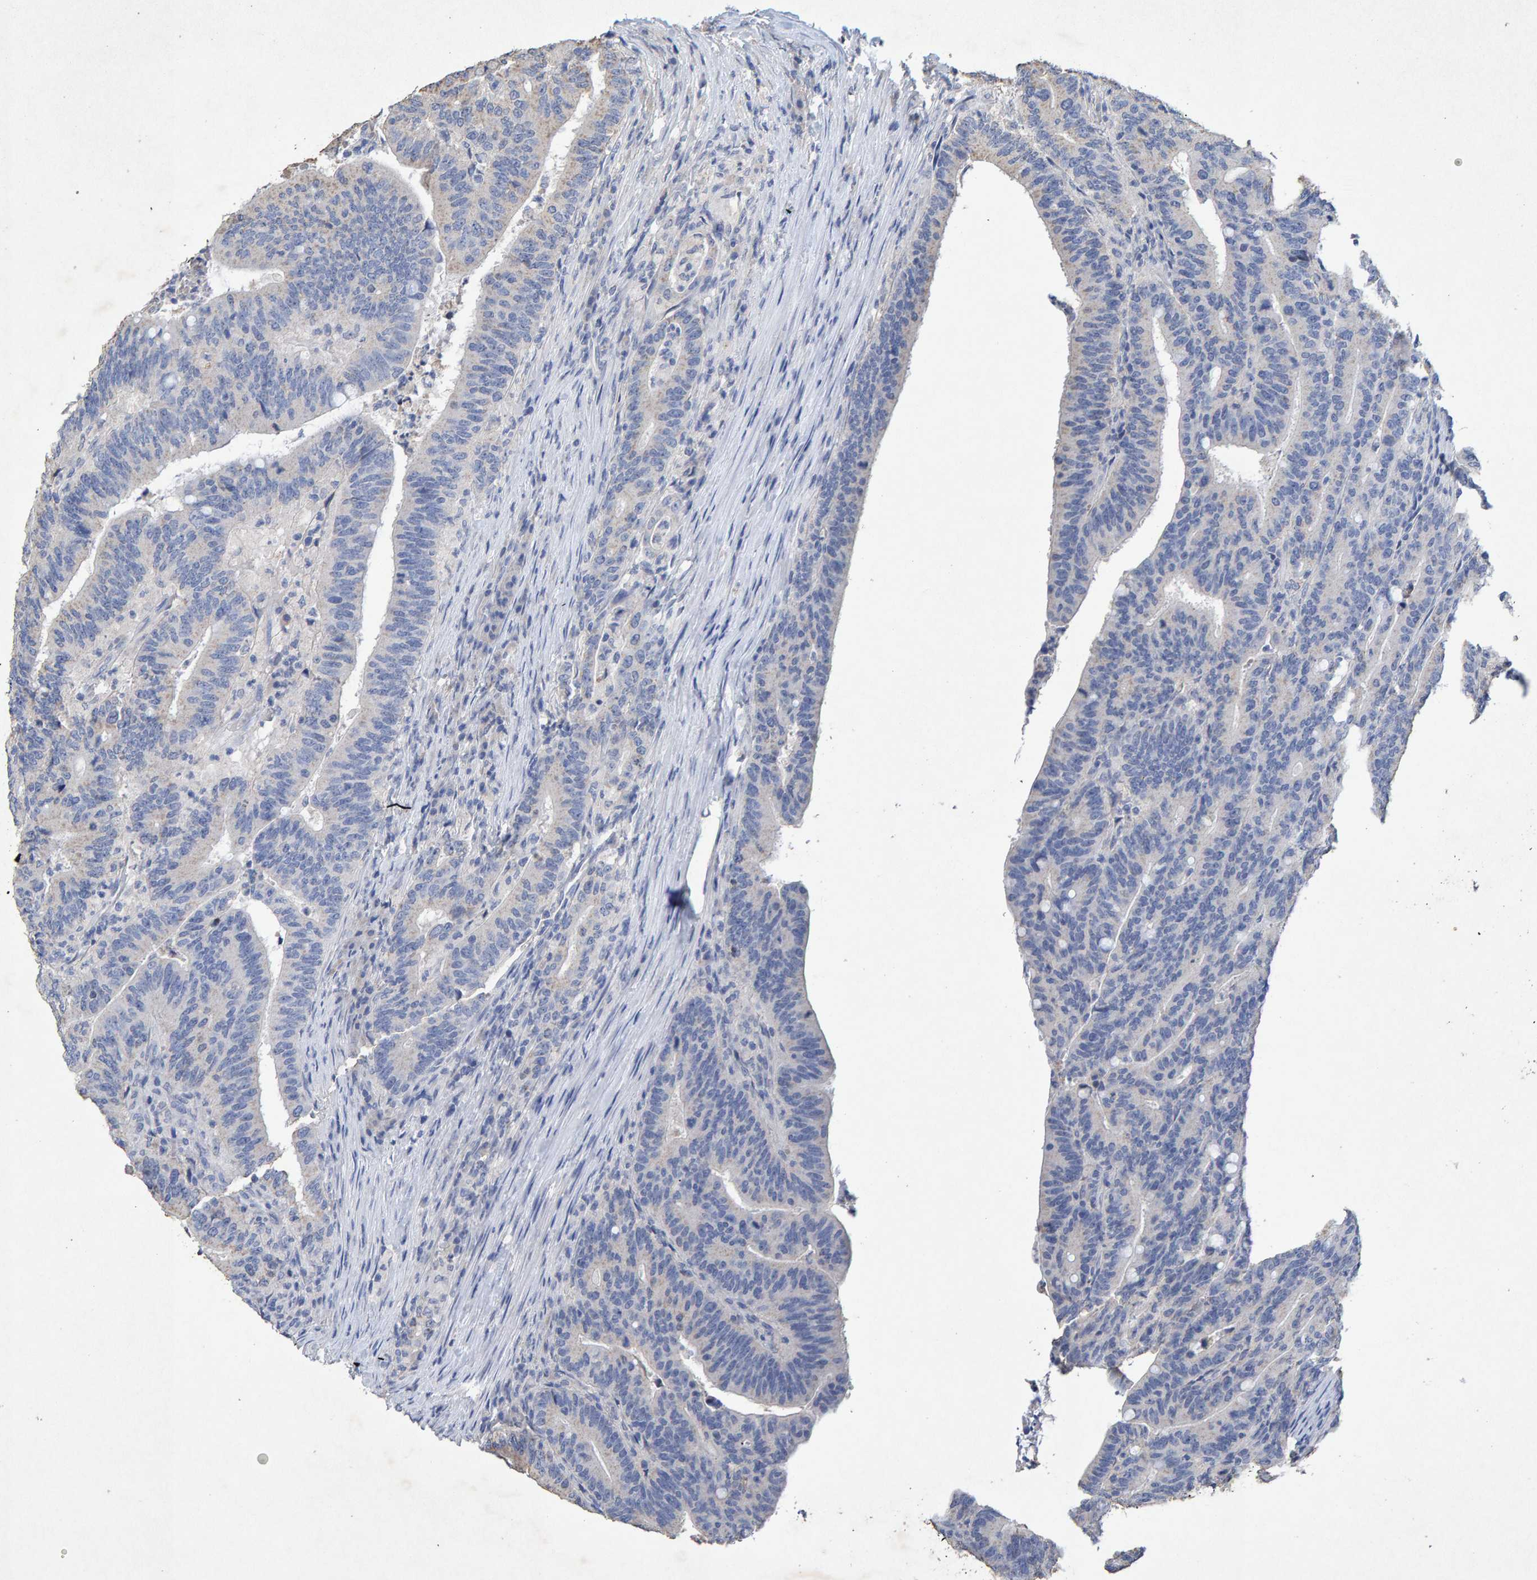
{"staining": {"intensity": "negative", "quantity": "none", "location": "none"}, "tissue": "colorectal cancer", "cell_type": "Tumor cells", "image_type": "cancer", "snomed": [{"axis": "morphology", "description": "Adenocarcinoma, NOS"}, {"axis": "topography", "description": "Colon"}], "caption": "High magnification brightfield microscopy of colorectal cancer (adenocarcinoma) stained with DAB (3,3'-diaminobenzidine) (brown) and counterstained with hematoxylin (blue): tumor cells show no significant positivity.", "gene": "CTH", "patient": {"sex": "female", "age": 66}}